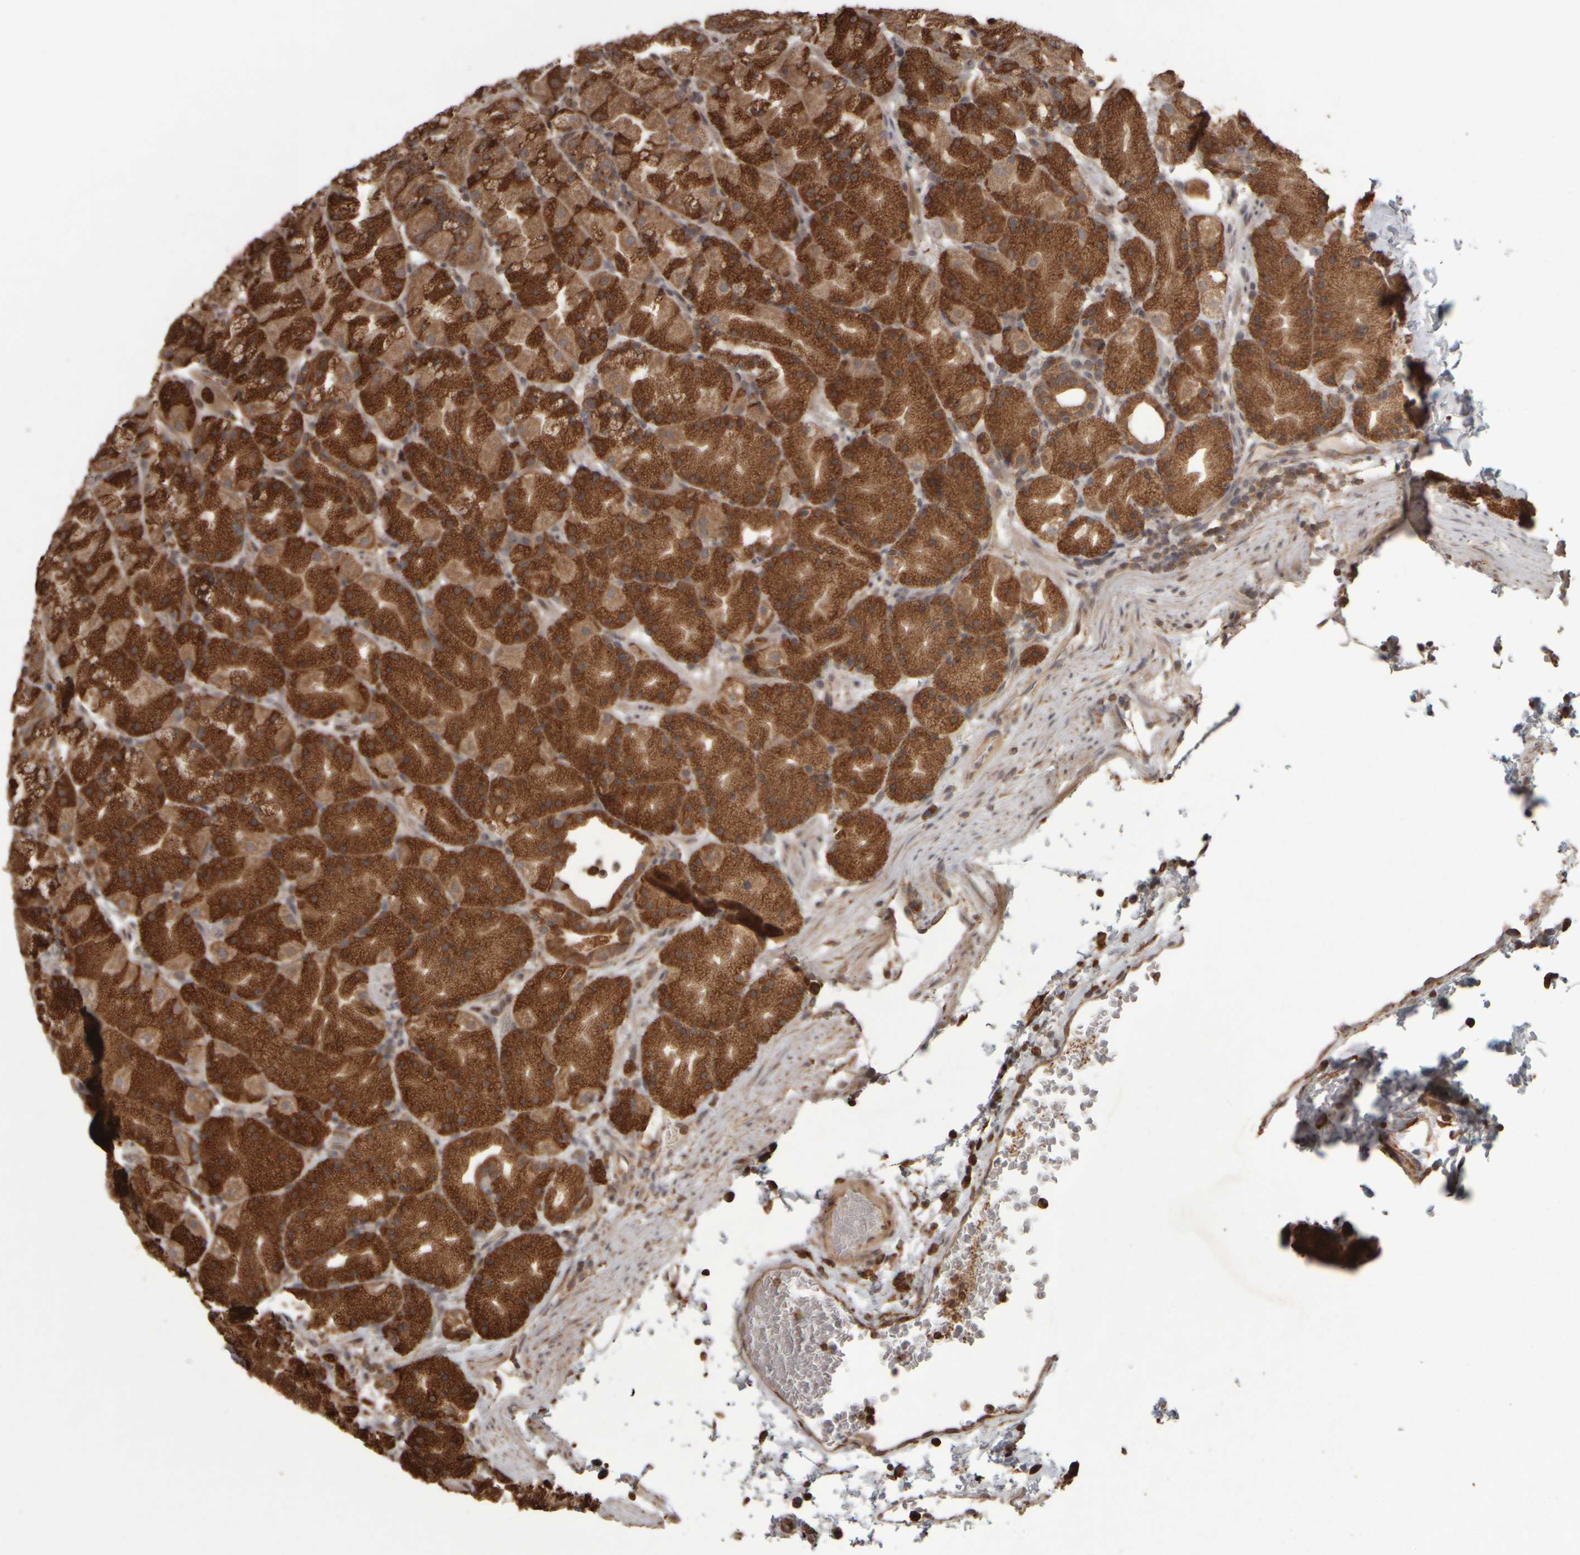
{"staining": {"intensity": "strong", "quantity": ">75%", "location": "cytoplasmic/membranous"}, "tissue": "stomach", "cell_type": "Glandular cells", "image_type": "normal", "snomed": [{"axis": "morphology", "description": "Normal tissue, NOS"}, {"axis": "topography", "description": "Stomach, upper"}, {"axis": "topography", "description": "Stomach"}], "caption": "The photomicrograph demonstrates a brown stain indicating the presence of a protein in the cytoplasmic/membranous of glandular cells in stomach. (Brightfield microscopy of DAB IHC at high magnification).", "gene": "AGBL3", "patient": {"sex": "male", "age": 48}}